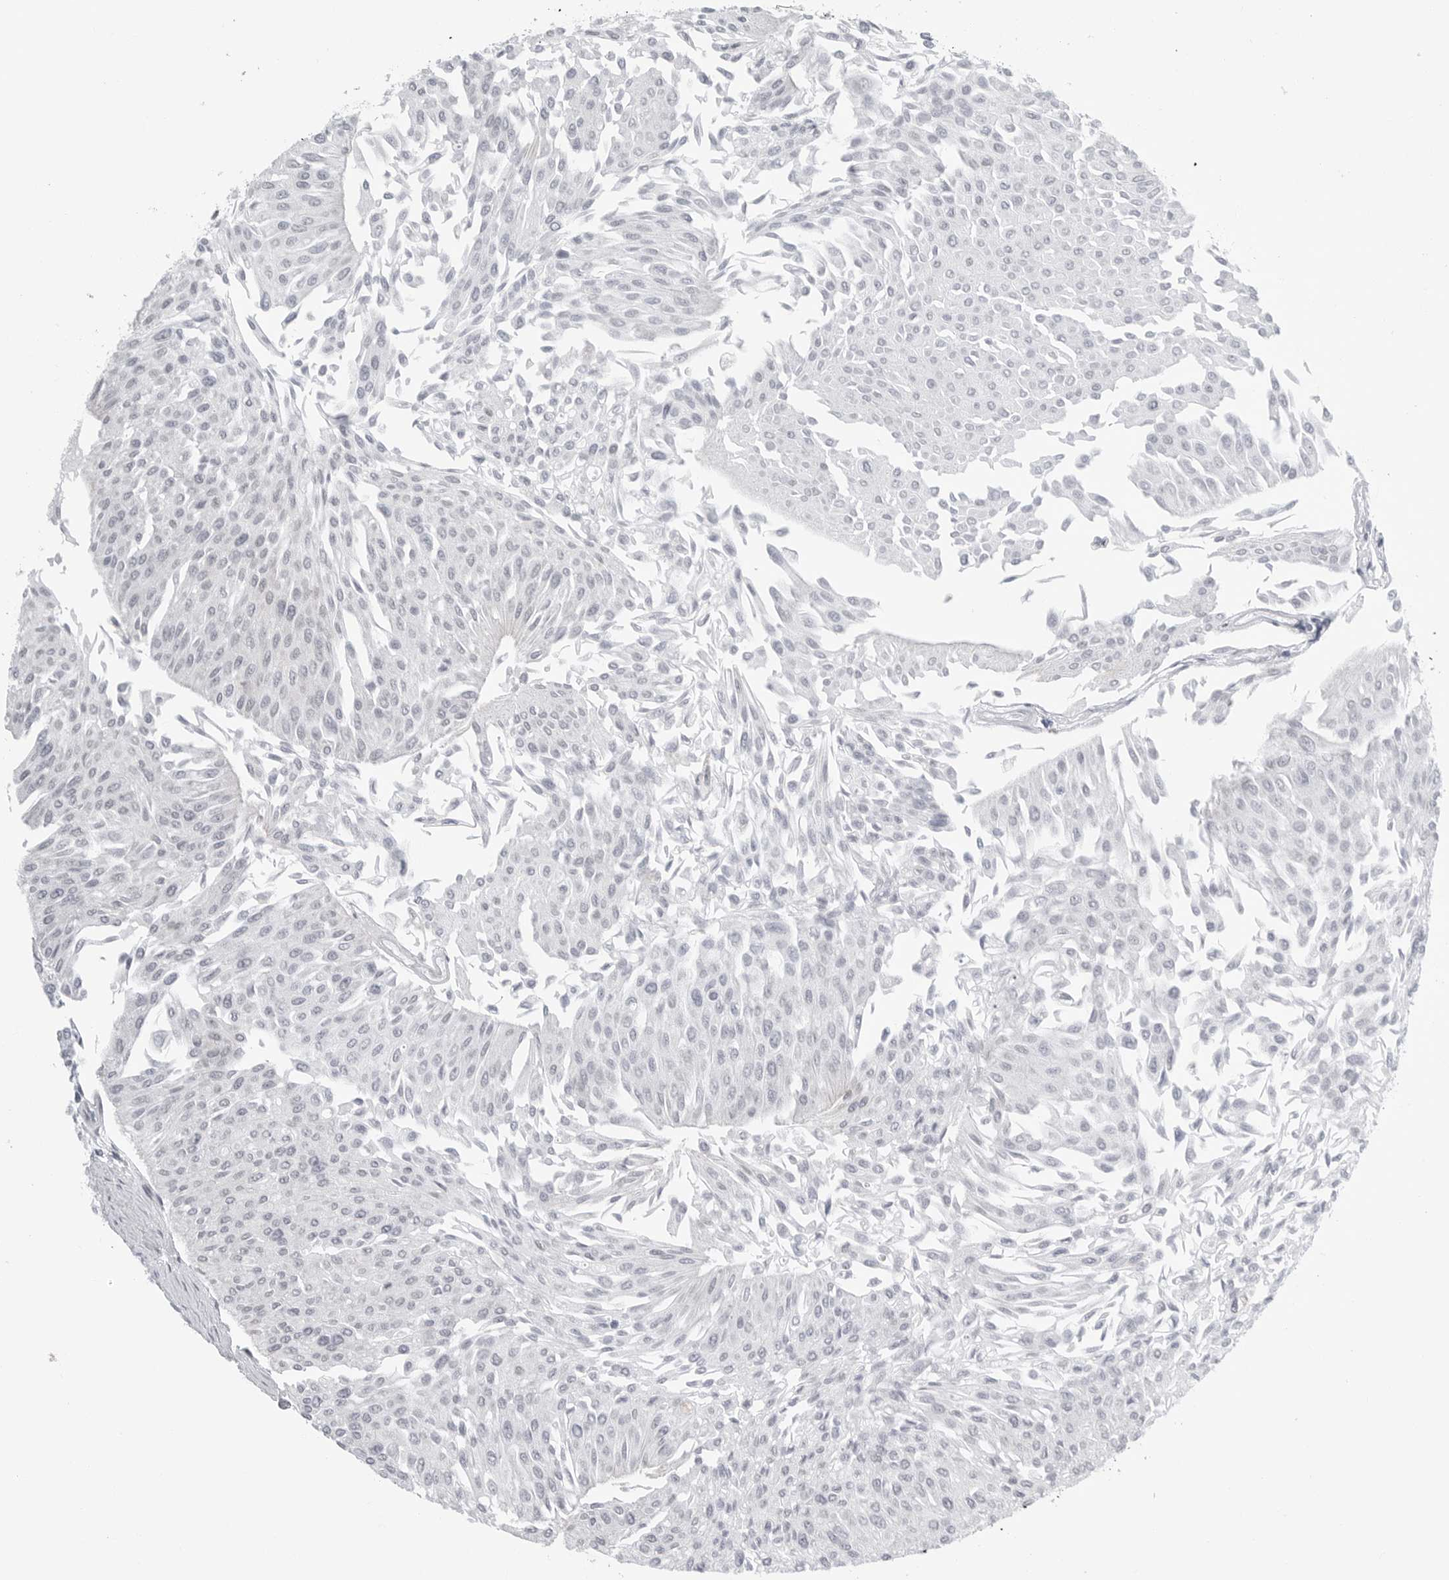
{"staining": {"intensity": "negative", "quantity": "none", "location": "none"}, "tissue": "urothelial cancer", "cell_type": "Tumor cells", "image_type": "cancer", "snomed": [{"axis": "morphology", "description": "Urothelial carcinoma, Low grade"}, {"axis": "topography", "description": "Urinary bladder"}], "caption": "Tumor cells show no significant protein positivity in urothelial cancer.", "gene": "FAM135B", "patient": {"sex": "male", "age": 67}}